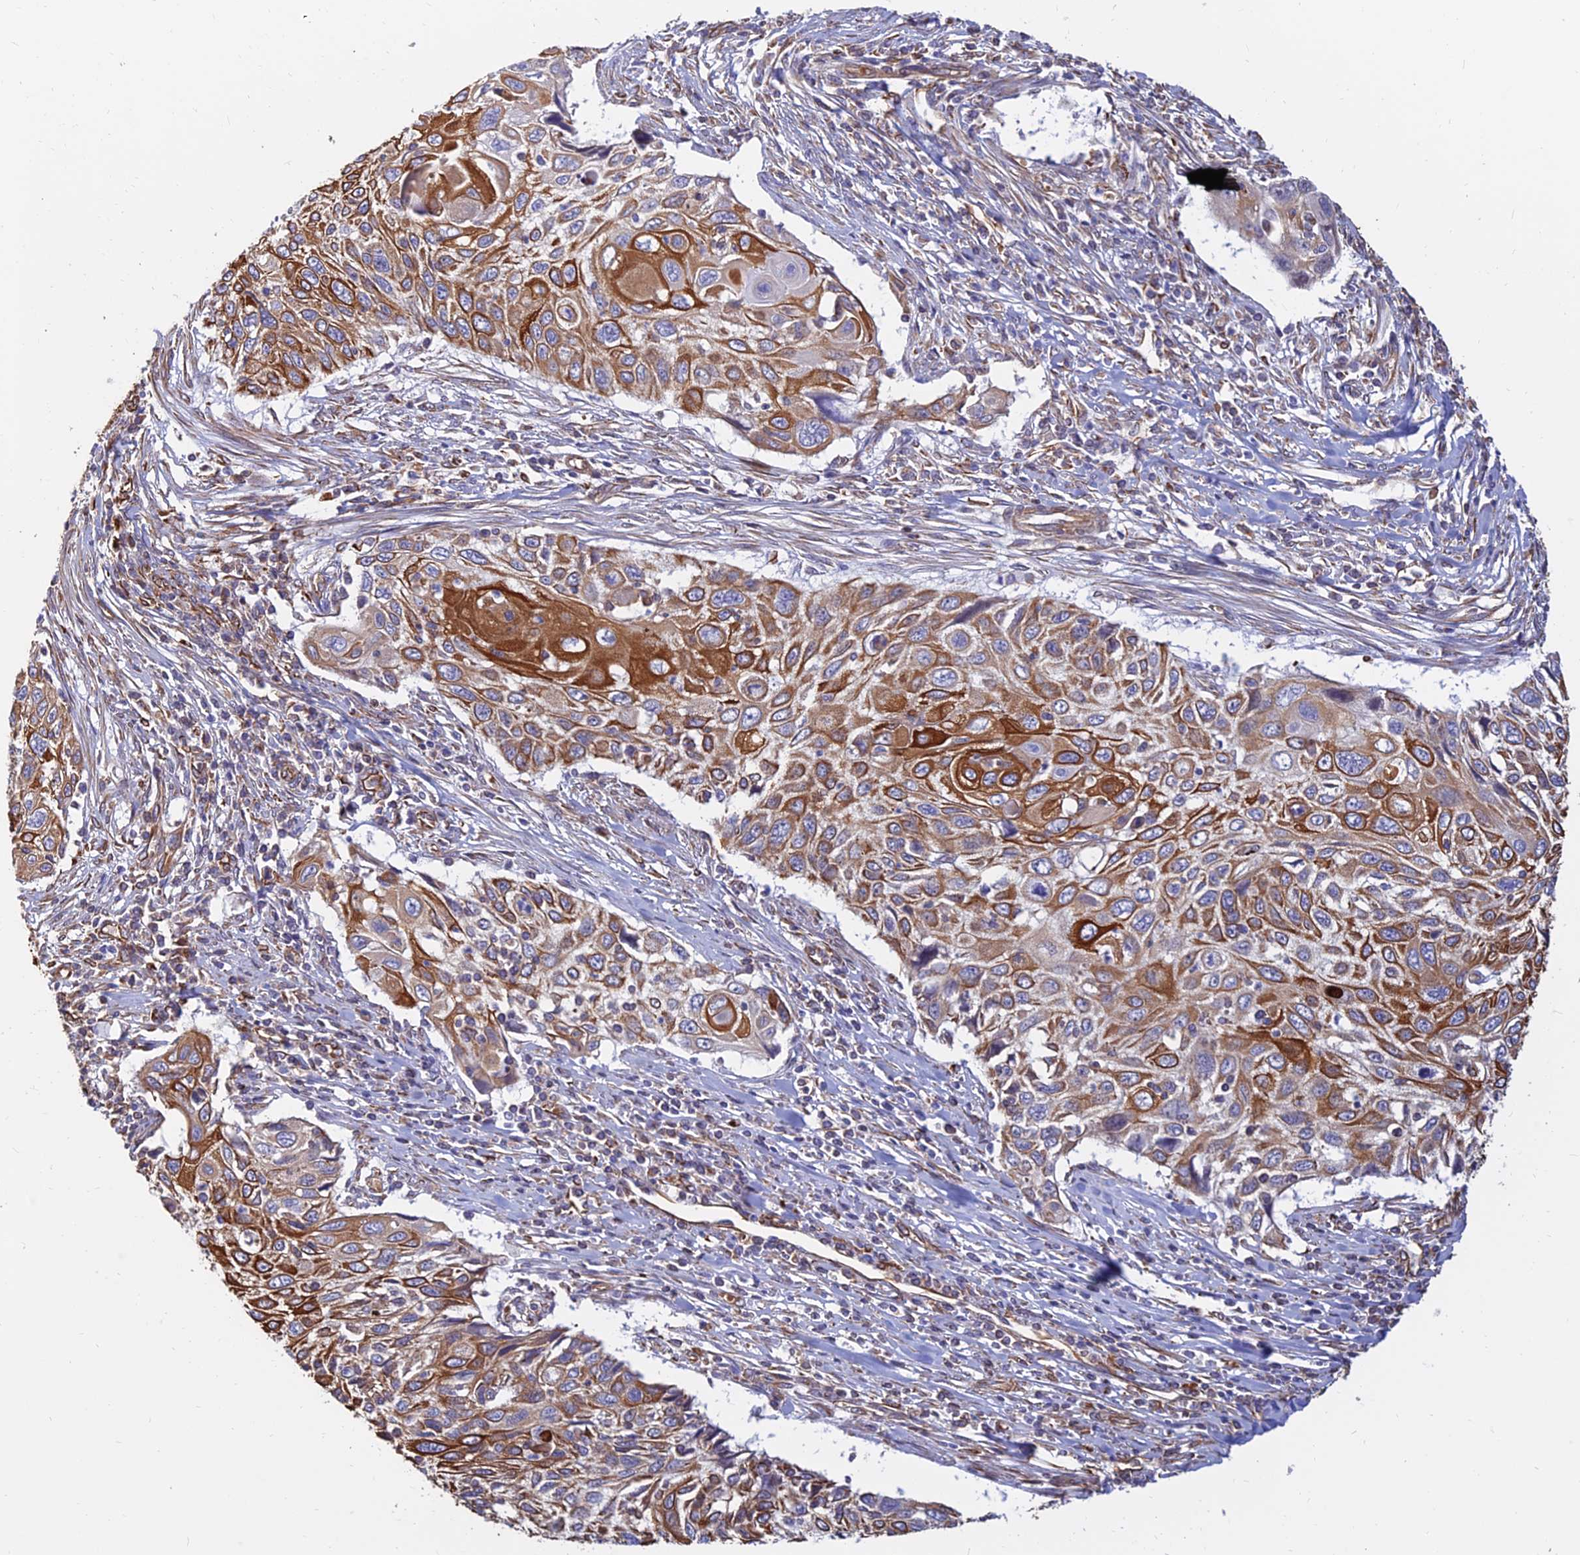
{"staining": {"intensity": "strong", "quantity": ">75%", "location": "cytoplasmic/membranous"}, "tissue": "cervical cancer", "cell_type": "Tumor cells", "image_type": "cancer", "snomed": [{"axis": "morphology", "description": "Squamous cell carcinoma, NOS"}, {"axis": "topography", "description": "Cervix"}], "caption": "Tumor cells show strong cytoplasmic/membranous expression in approximately >75% of cells in squamous cell carcinoma (cervical).", "gene": "CDK18", "patient": {"sex": "female", "age": 70}}